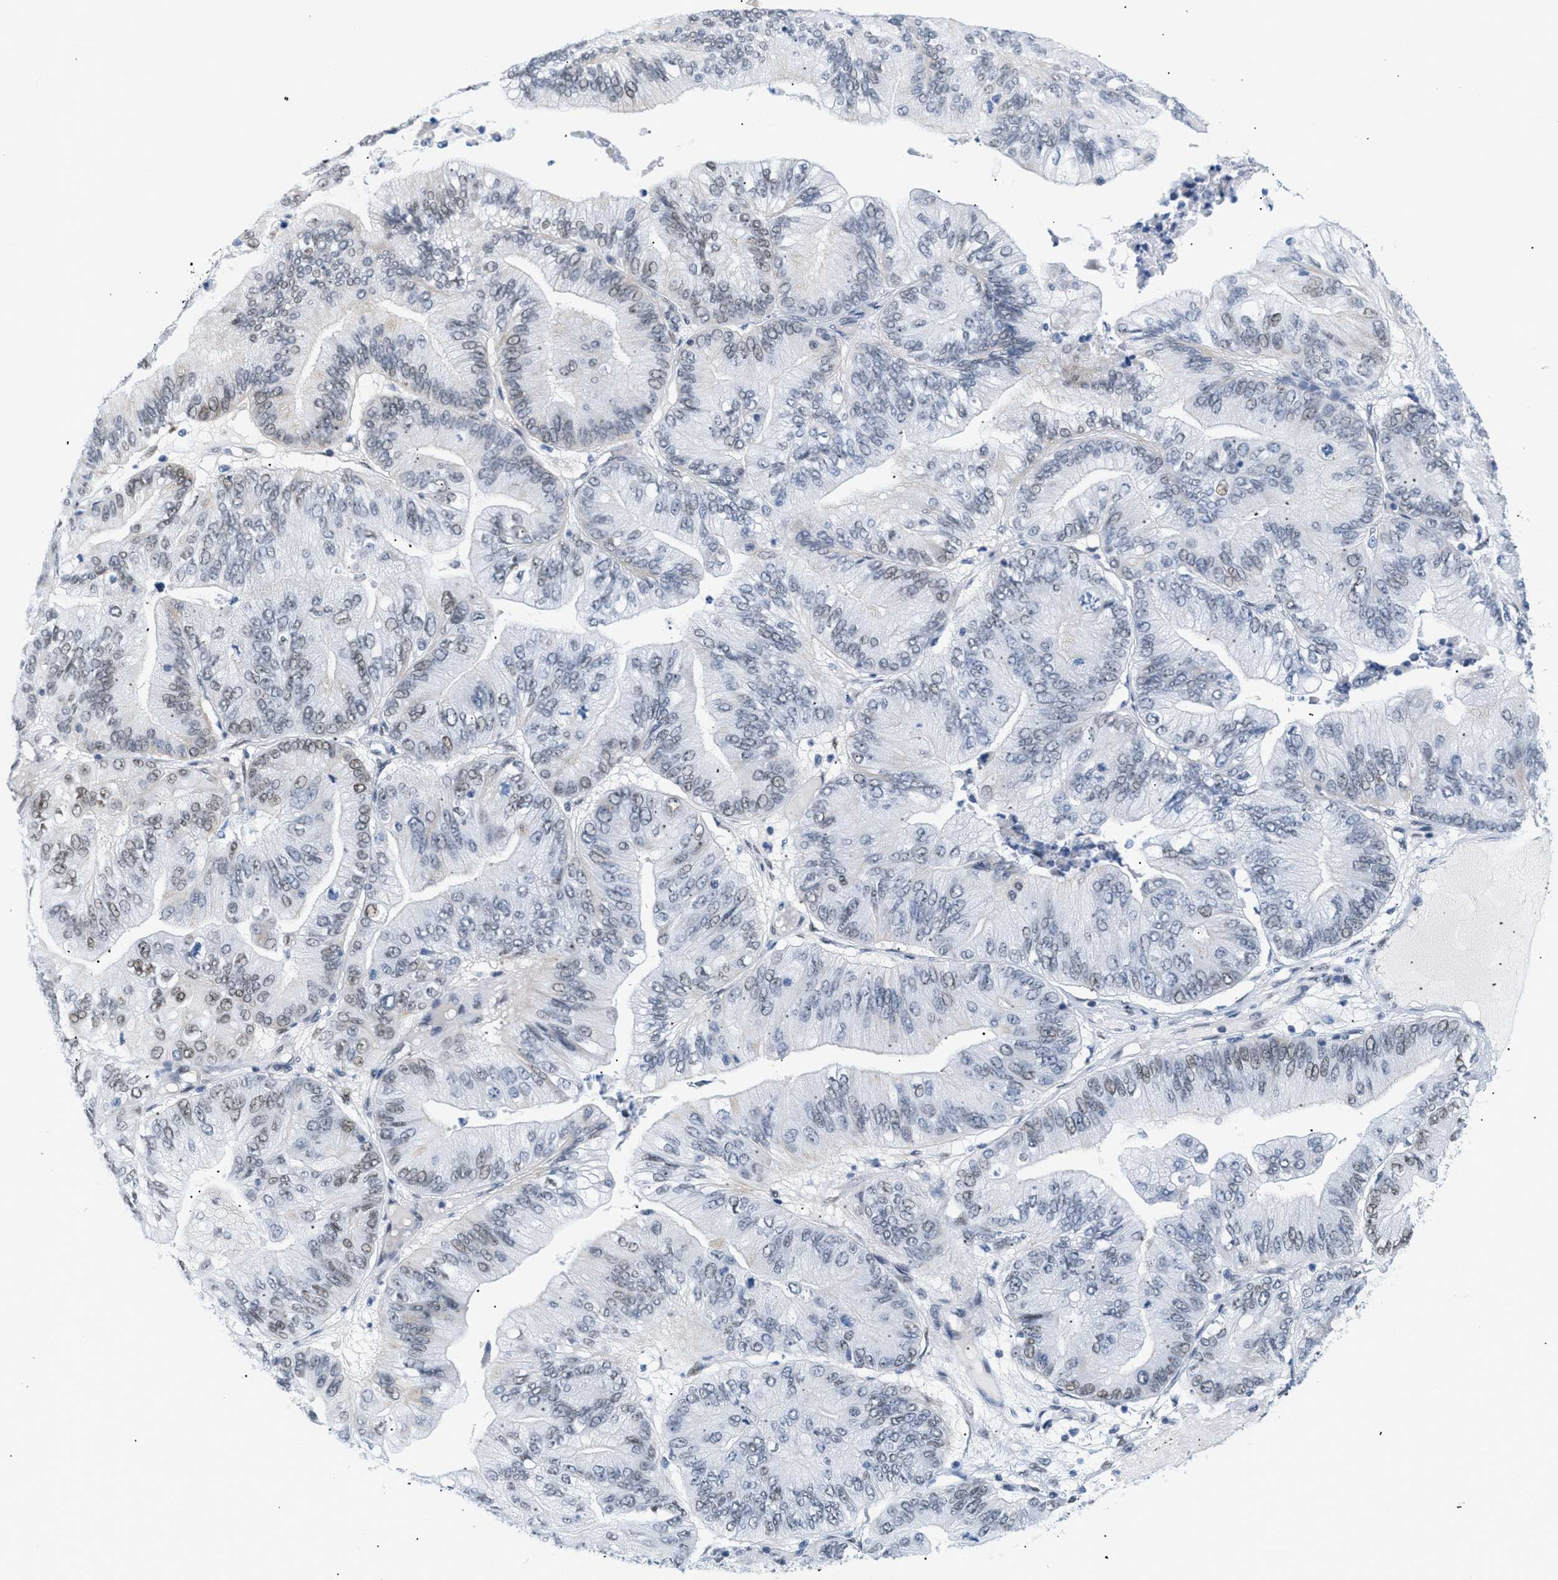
{"staining": {"intensity": "weak", "quantity": "<25%", "location": "nuclear"}, "tissue": "ovarian cancer", "cell_type": "Tumor cells", "image_type": "cancer", "snomed": [{"axis": "morphology", "description": "Cystadenocarcinoma, mucinous, NOS"}, {"axis": "topography", "description": "Ovary"}], "caption": "Immunohistochemical staining of mucinous cystadenocarcinoma (ovarian) shows no significant positivity in tumor cells.", "gene": "ELN", "patient": {"sex": "female", "age": 61}}